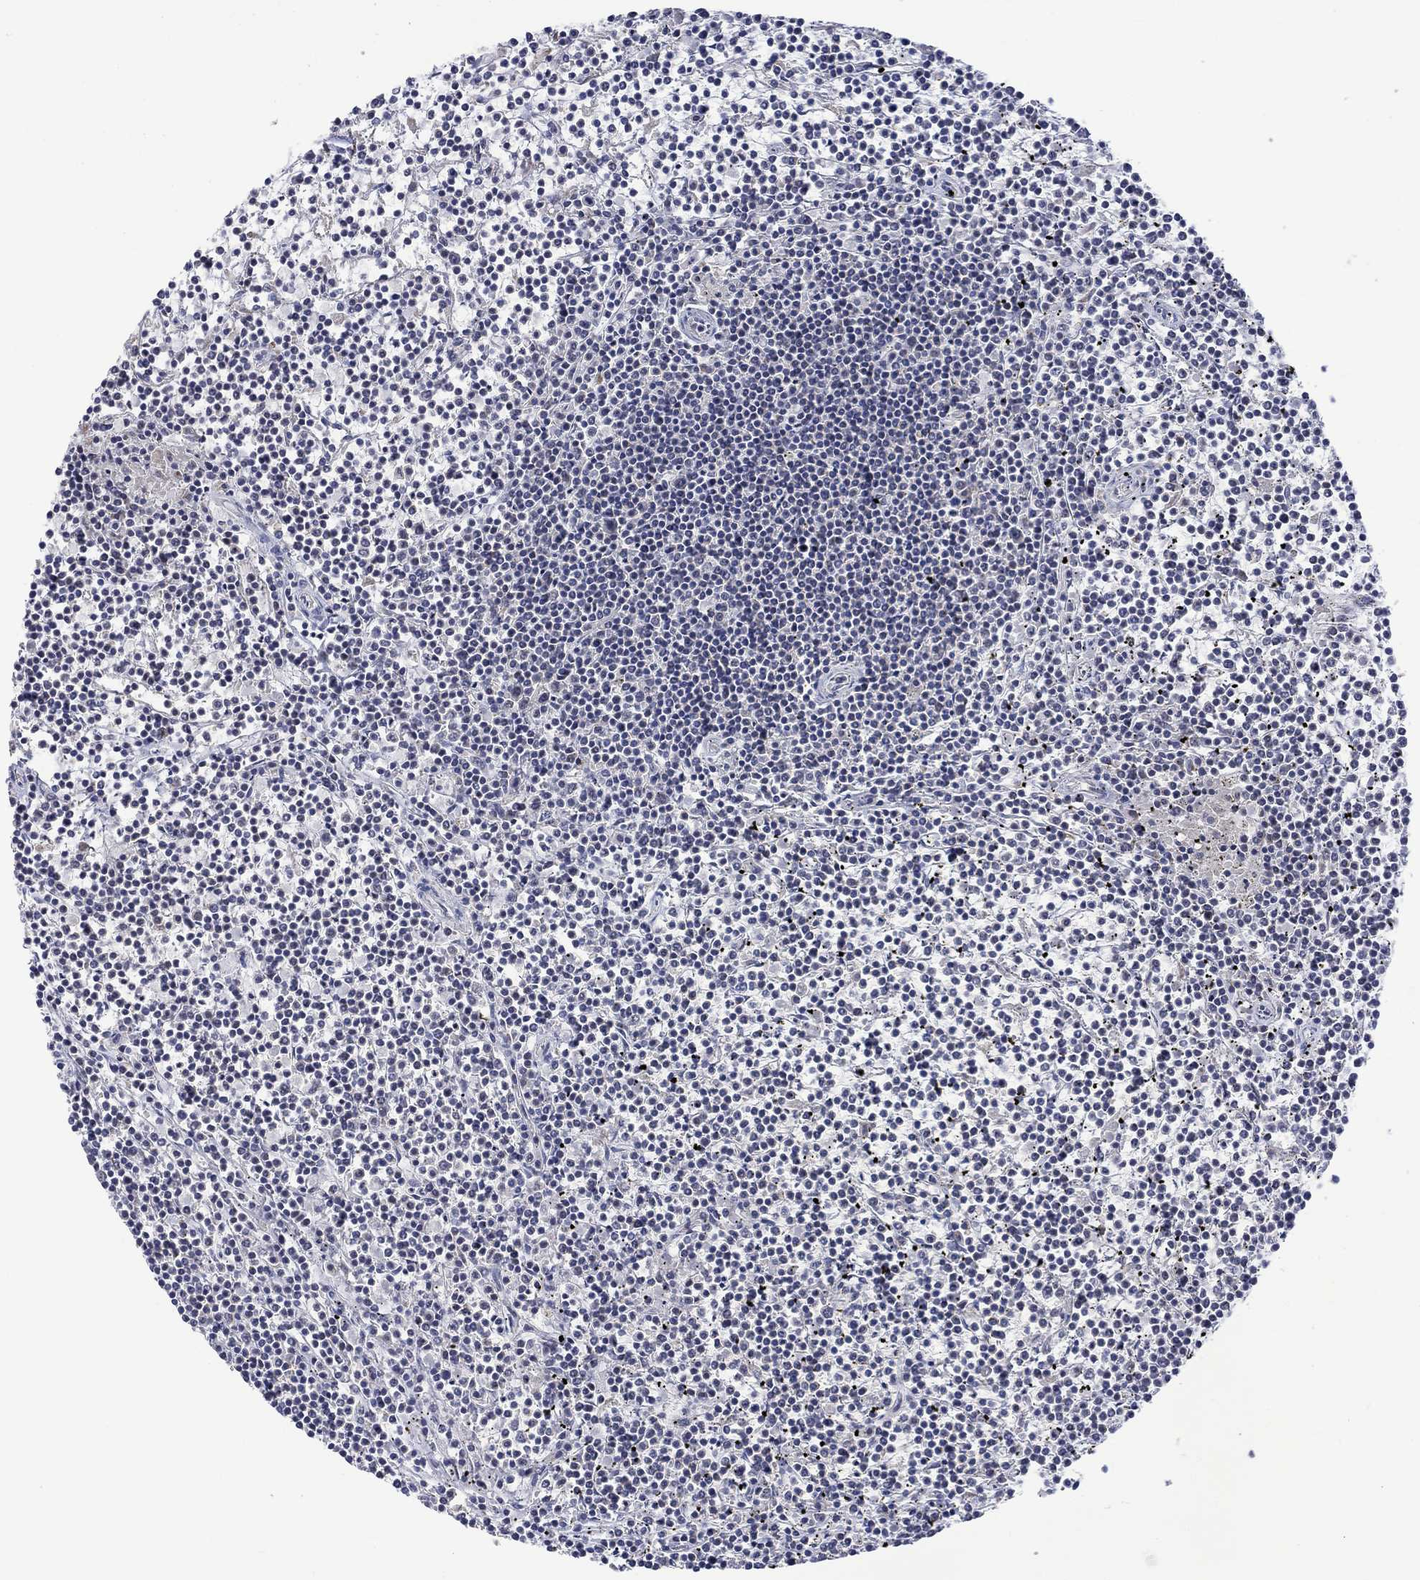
{"staining": {"intensity": "negative", "quantity": "none", "location": "none"}, "tissue": "lymphoma", "cell_type": "Tumor cells", "image_type": "cancer", "snomed": [{"axis": "morphology", "description": "Malignant lymphoma, non-Hodgkin's type, Low grade"}, {"axis": "topography", "description": "Spleen"}], "caption": "Human low-grade malignant lymphoma, non-Hodgkin's type stained for a protein using immunohistochemistry displays no staining in tumor cells.", "gene": "SLC48A1", "patient": {"sex": "female", "age": 19}}